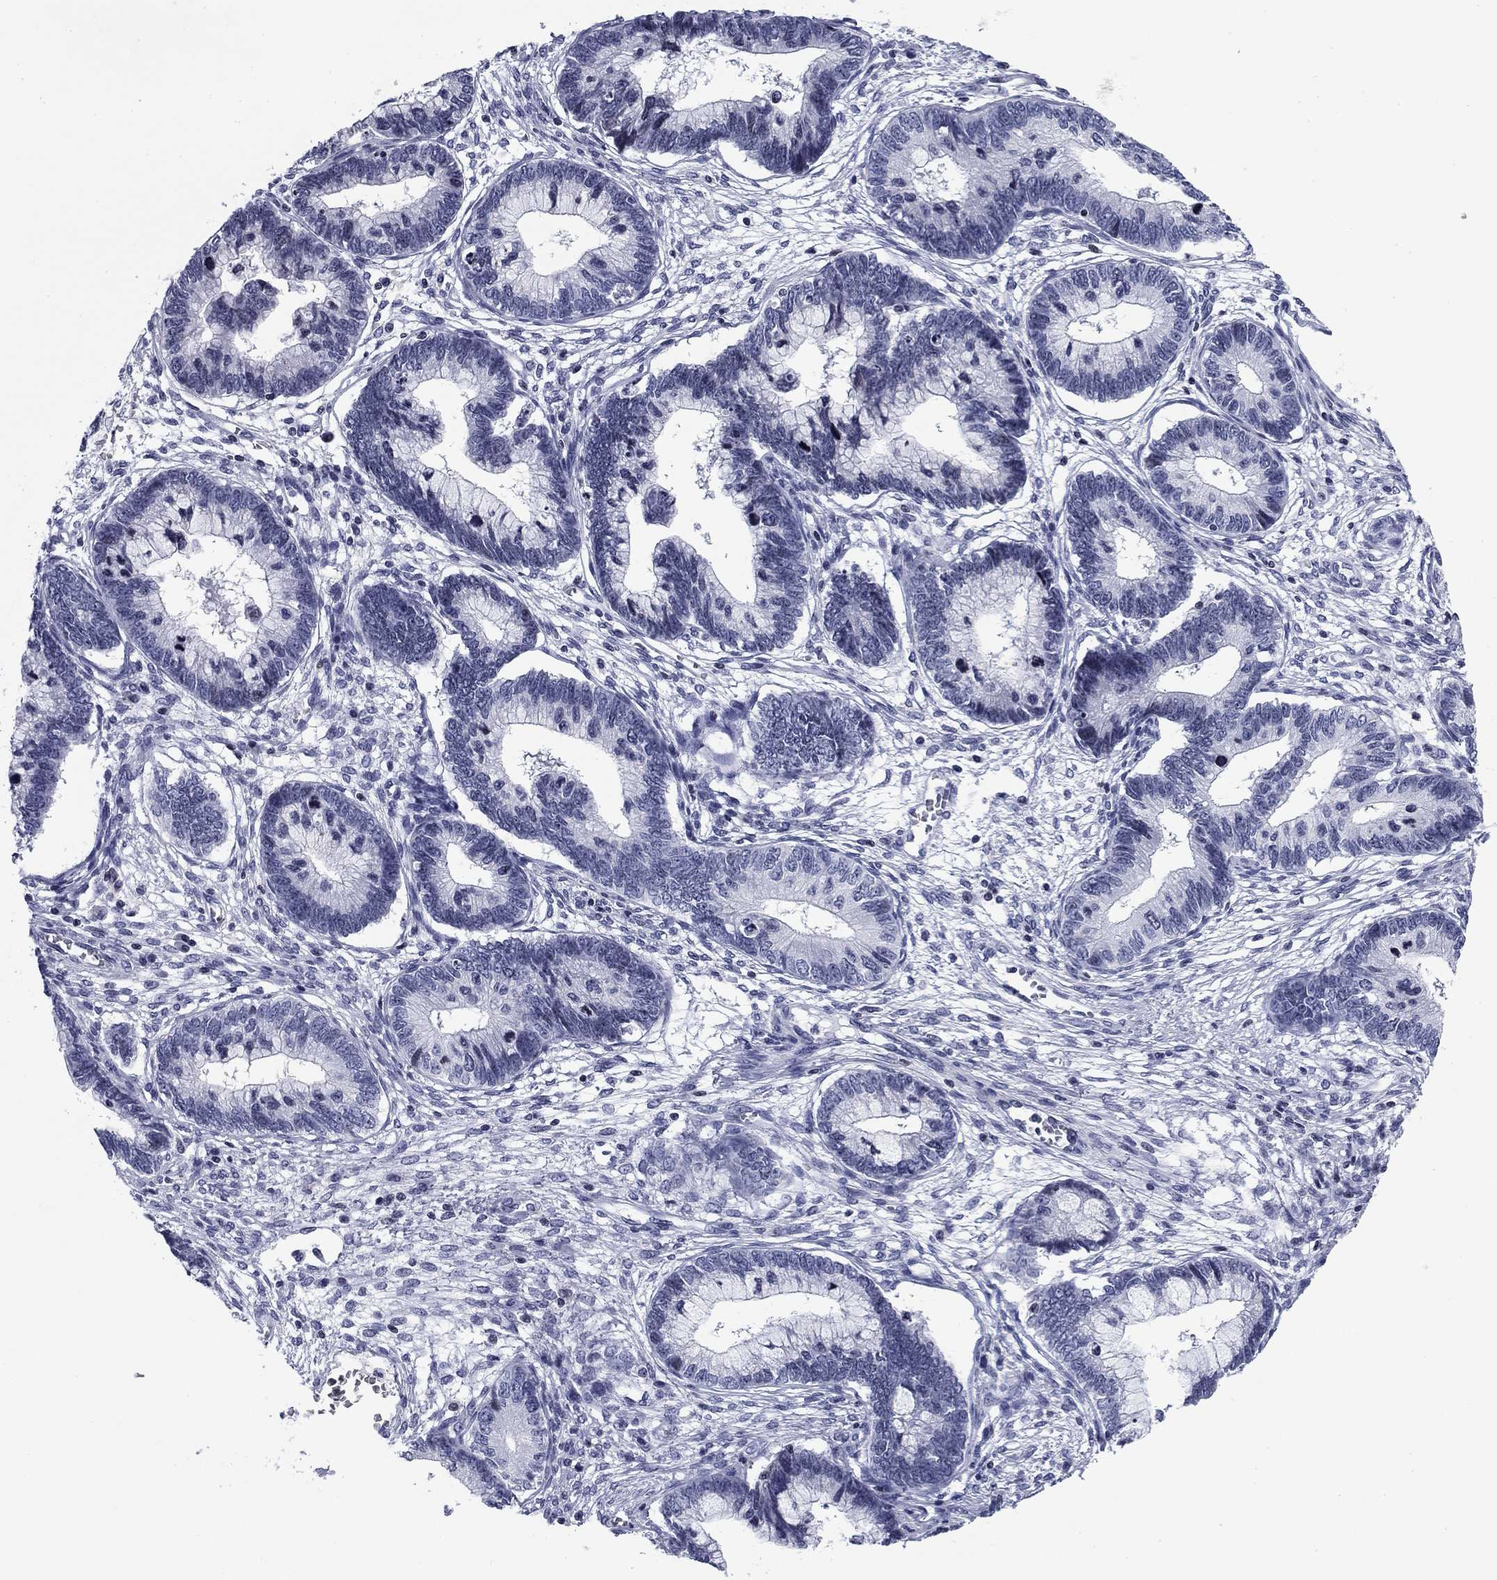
{"staining": {"intensity": "negative", "quantity": "none", "location": "none"}, "tissue": "cervical cancer", "cell_type": "Tumor cells", "image_type": "cancer", "snomed": [{"axis": "morphology", "description": "Adenocarcinoma, NOS"}, {"axis": "topography", "description": "Cervix"}], "caption": "IHC of human cervical cancer (adenocarcinoma) shows no expression in tumor cells.", "gene": "CCDC144A", "patient": {"sex": "female", "age": 44}}